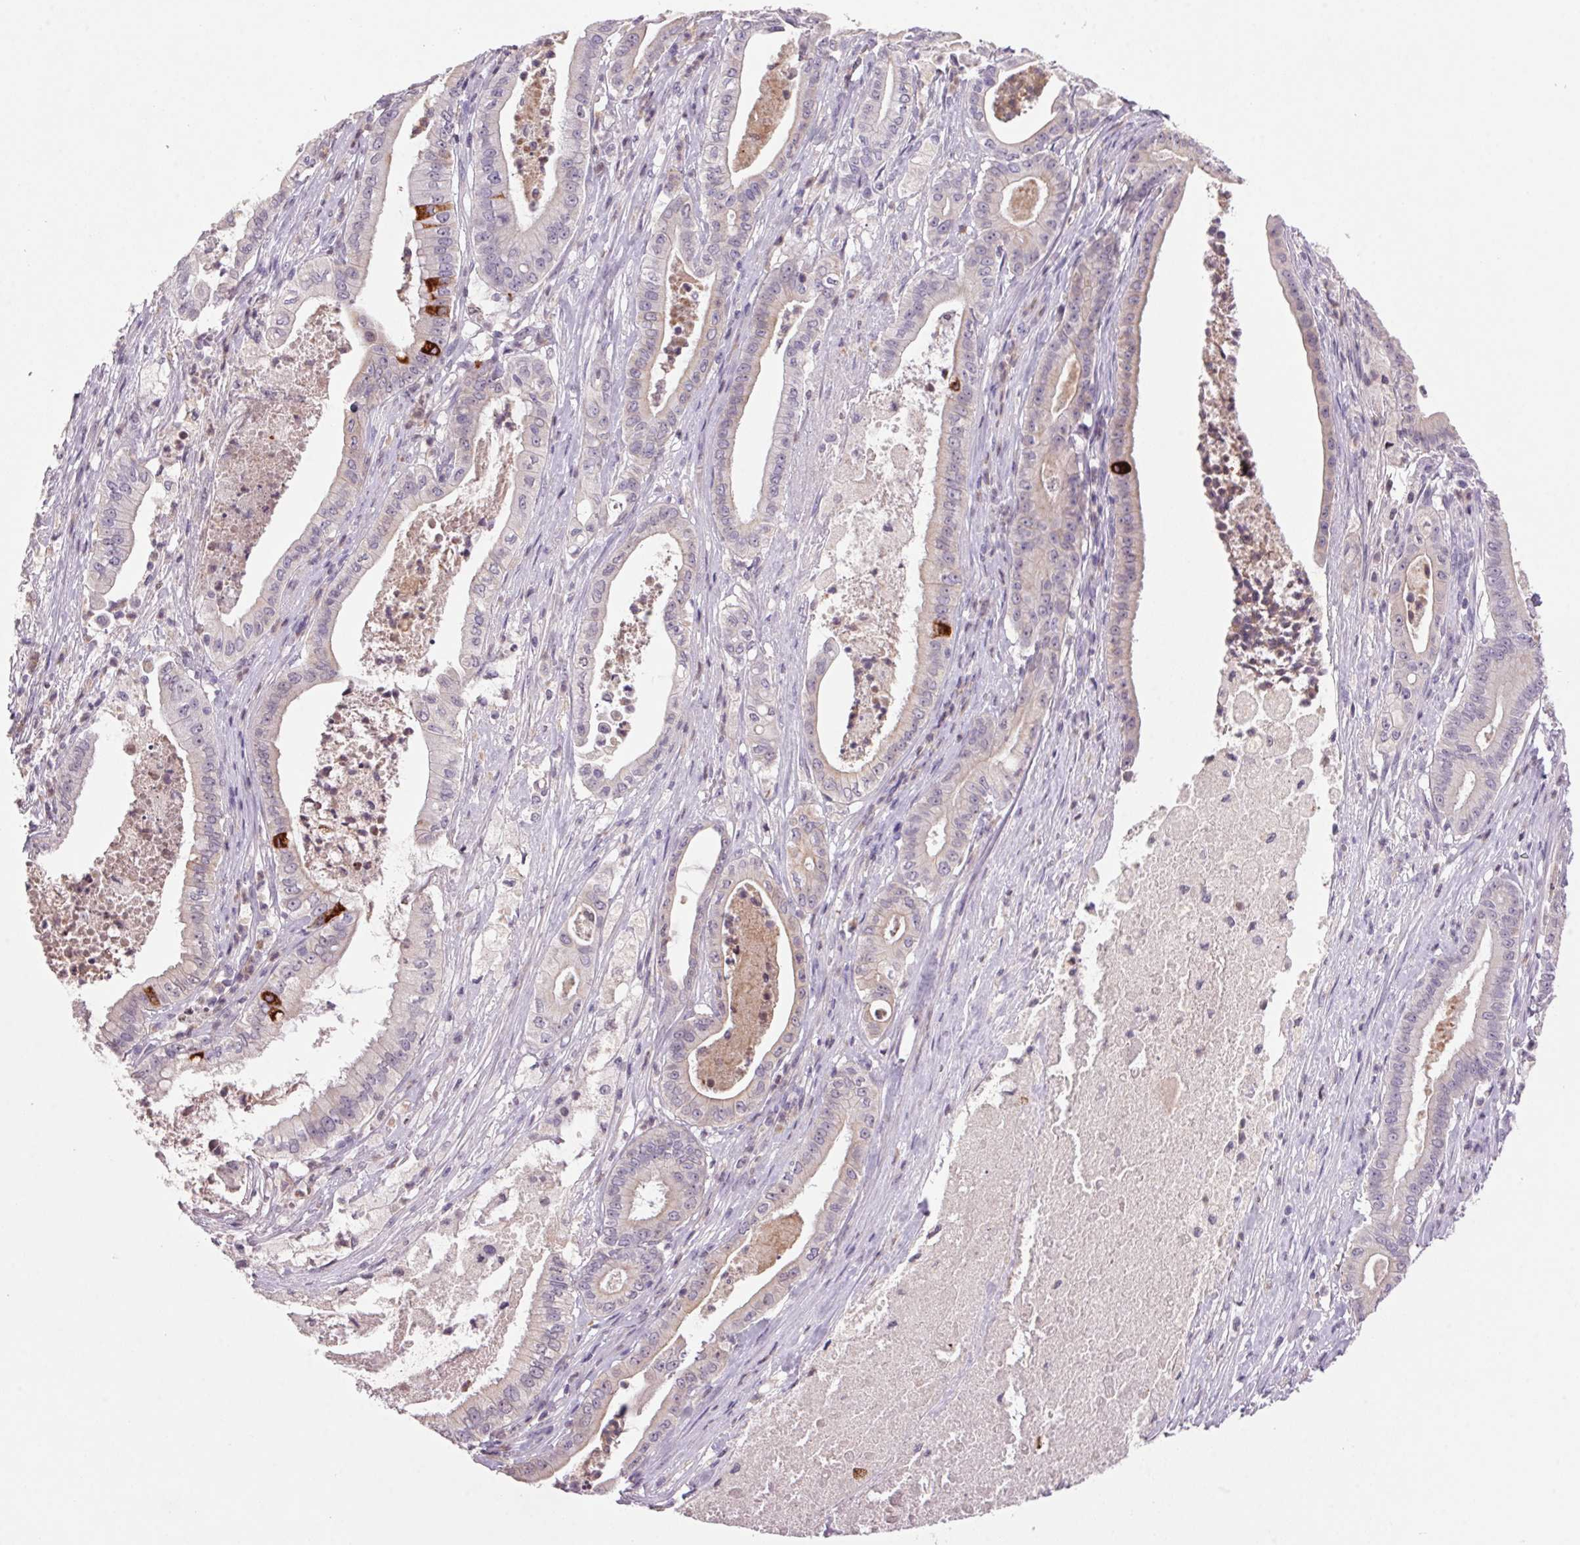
{"staining": {"intensity": "negative", "quantity": "none", "location": "none"}, "tissue": "pancreatic cancer", "cell_type": "Tumor cells", "image_type": "cancer", "snomed": [{"axis": "morphology", "description": "Adenocarcinoma, NOS"}, {"axis": "topography", "description": "Pancreas"}], "caption": "This is a micrograph of immunohistochemistry (IHC) staining of adenocarcinoma (pancreatic), which shows no staining in tumor cells.", "gene": "TRDN", "patient": {"sex": "male", "age": 71}}